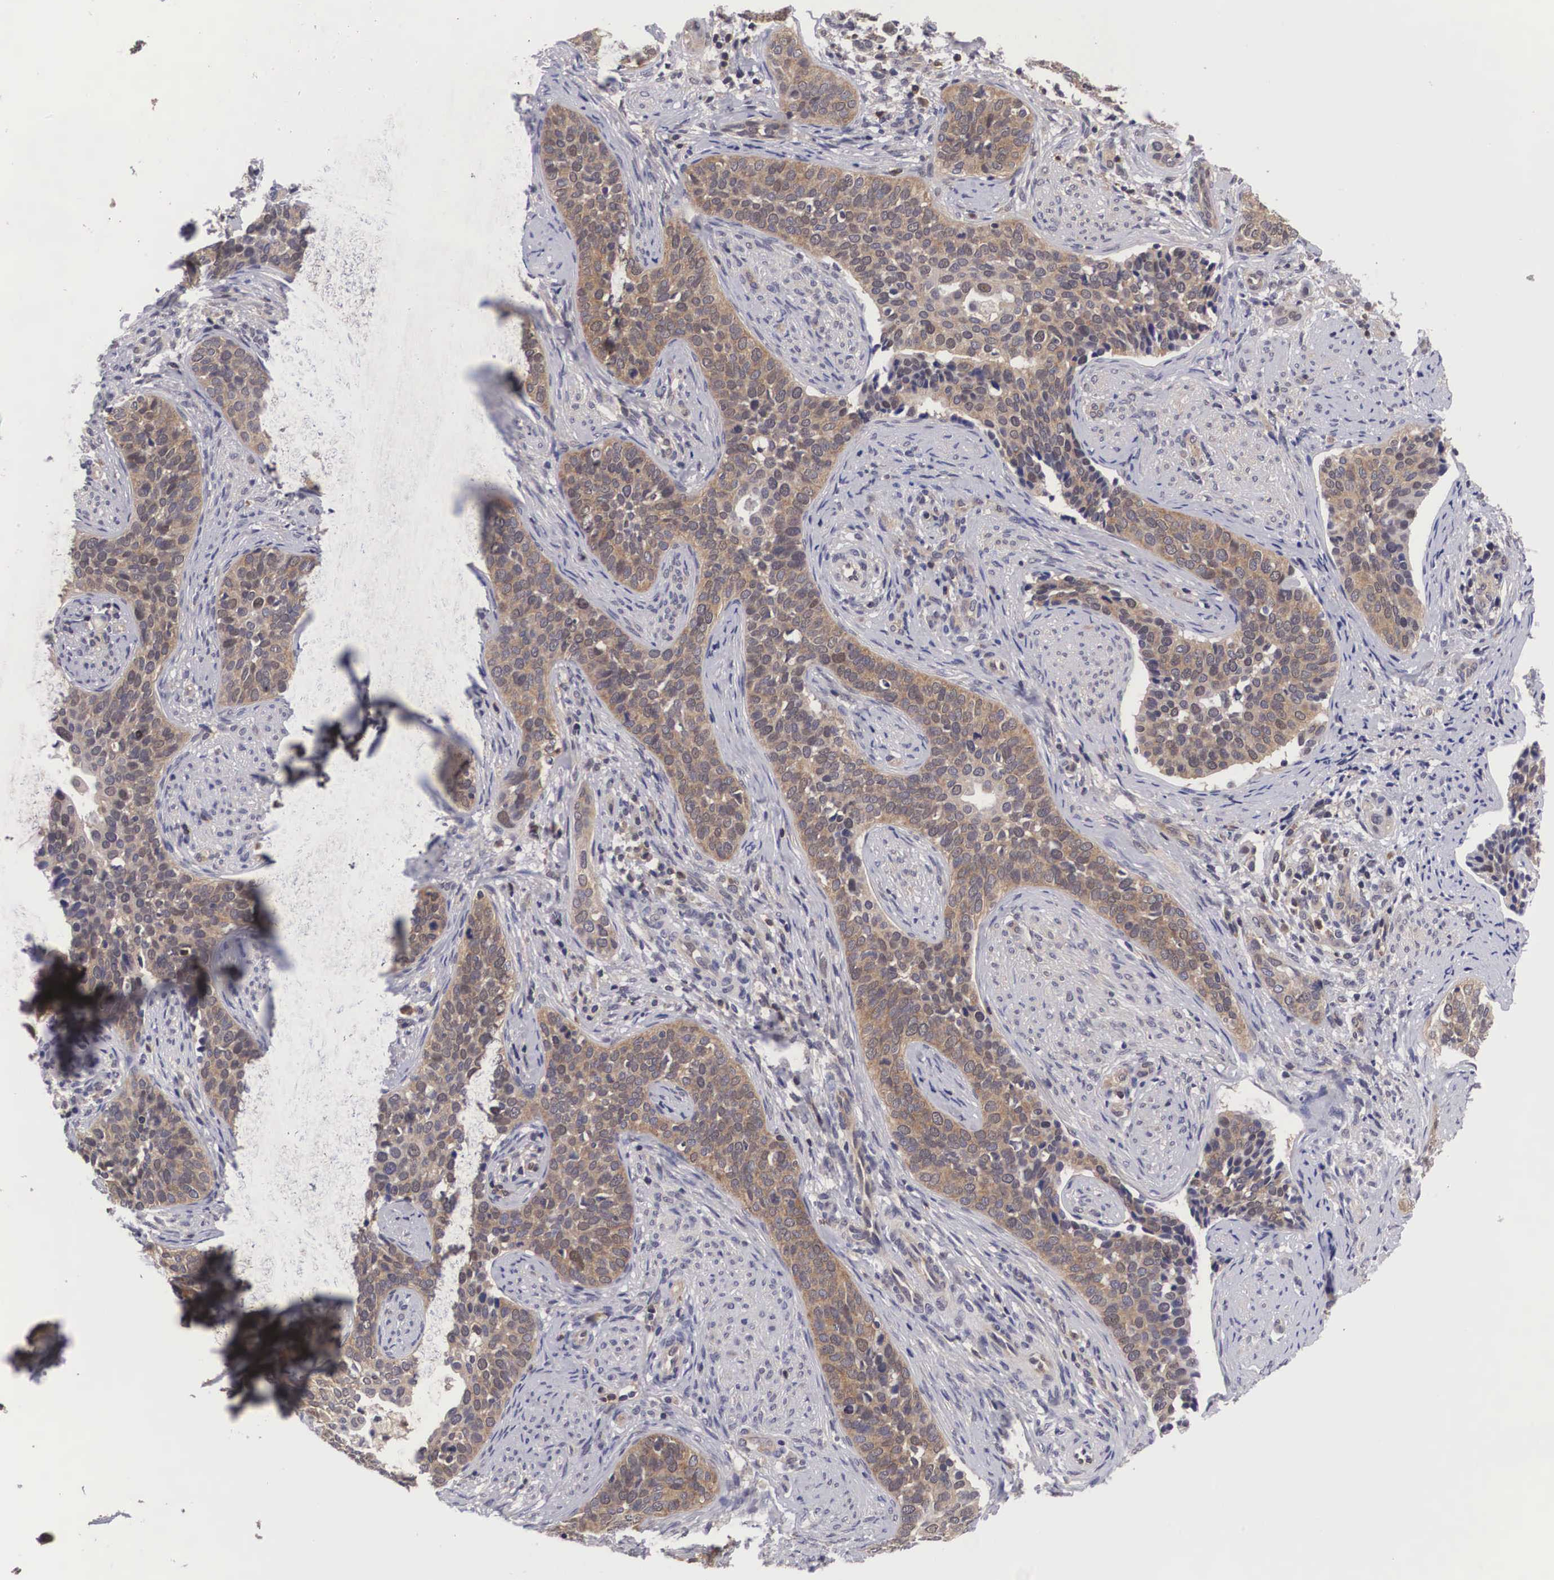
{"staining": {"intensity": "moderate", "quantity": ">75%", "location": "cytoplasmic/membranous,nuclear"}, "tissue": "cervical cancer", "cell_type": "Tumor cells", "image_type": "cancer", "snomed": [{"axis": "morphology", "description": "Squamous cell carcinoma, NOS"}, {"axis": "topography", "description": "Cervix"}], "caption": "Cervical cancer (squamous cell carcinoma) stained with IHC displays moderate cytoplasmic/membranous and nuclear positivity in about >75% of tumor cells. The protein of interest is shown in brown color, while the nuclei are stained blue.", "gene": "ADSL", "patient": {"sex": "female", "age": 31}}